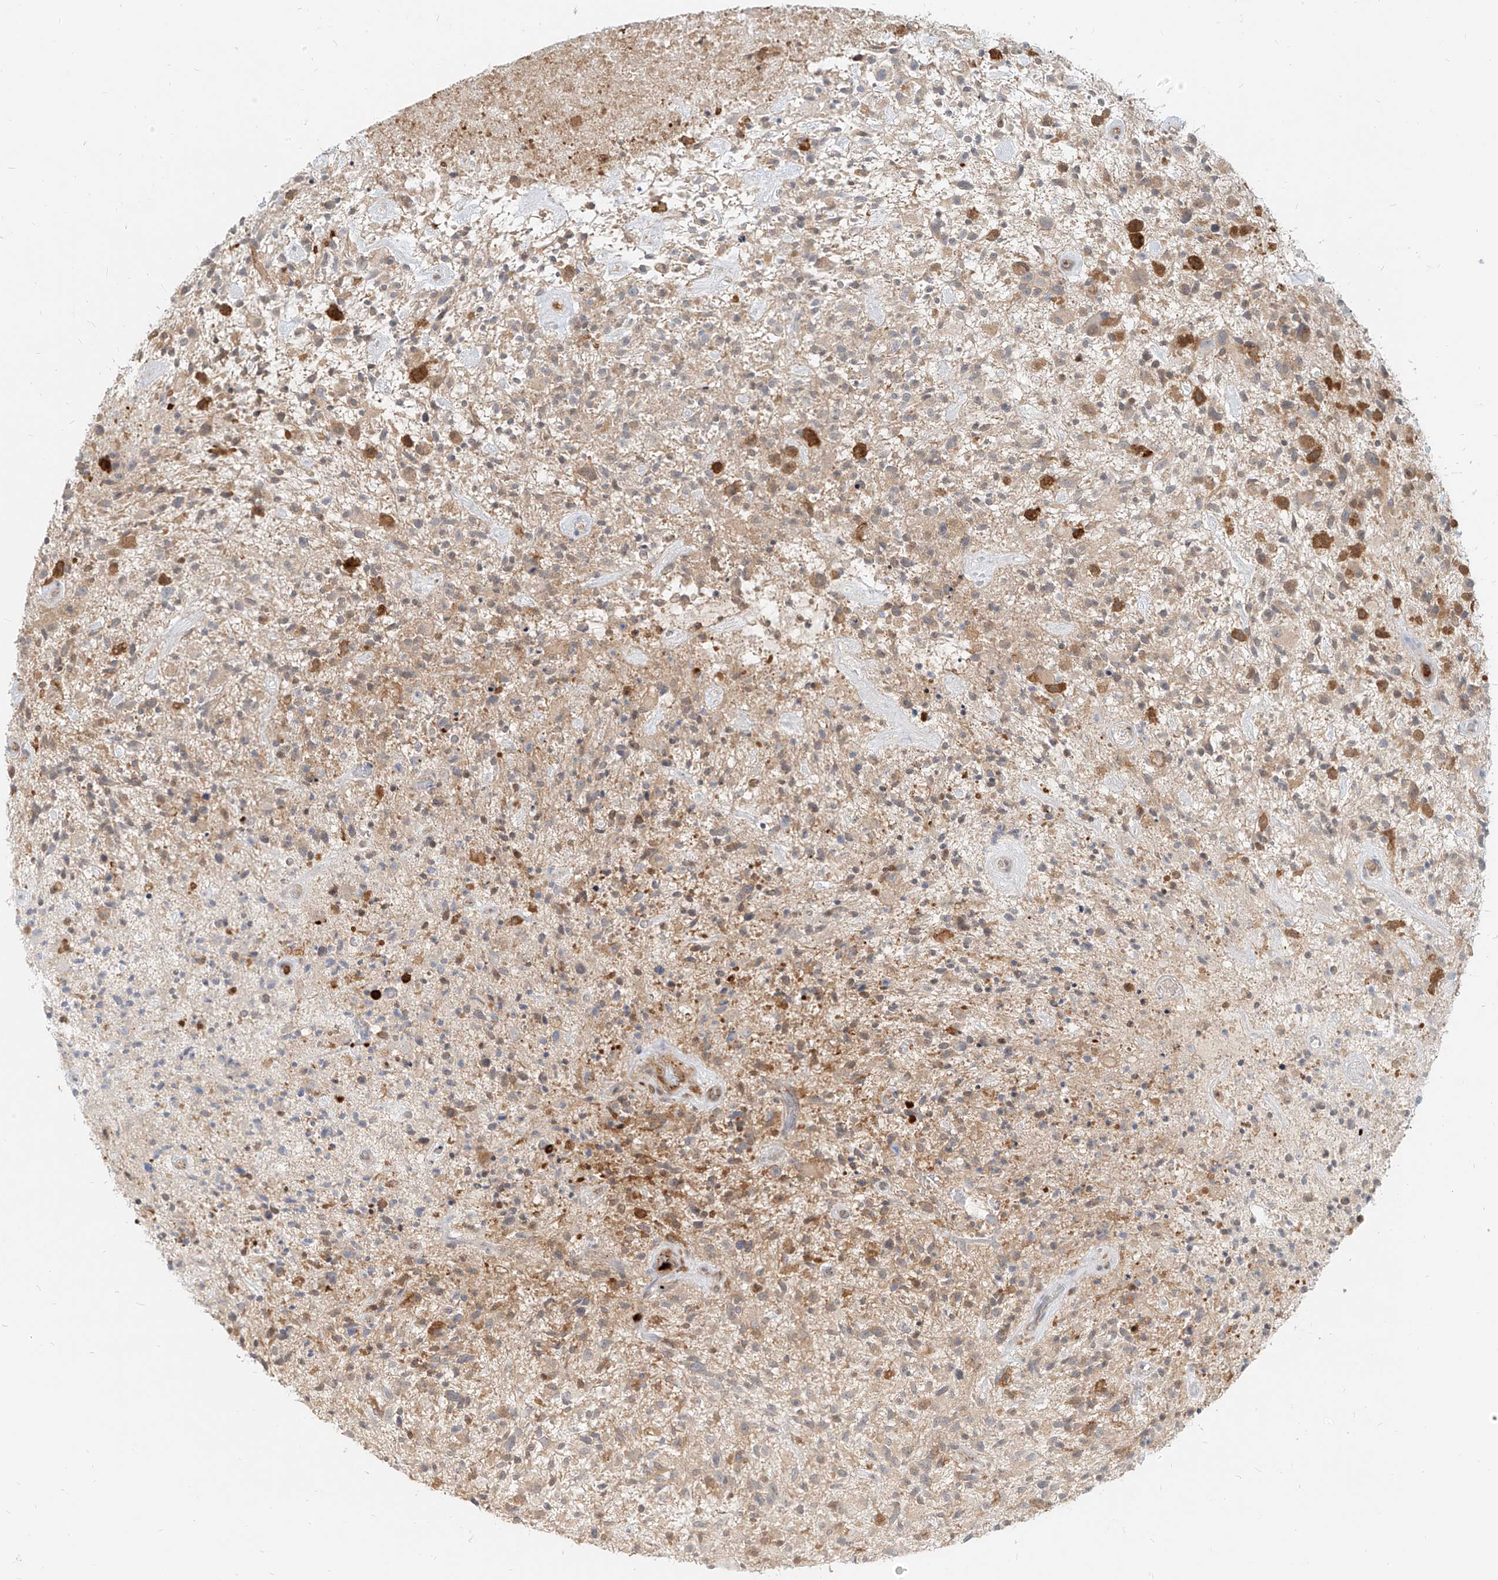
{"staining": {"intensity": "moderate", "quantity": "<25%", "location": "cytoplasmic/membranous"}, "tissue": "glioma", "cell_type": "Tumor cells", "image_type": "cancer", "snomed": [{"axis": "morphology", "description": "Glioma, malignant, High grade"}, {"axis": "topography", "description": "Brain"}], "caption": "Immunohistochemistry (DAB) staining of human malignant glioma (high-grade) shows moderate cytoplasmic/membranous protein expression in approximately <25% of tumor cells.", "gene": "PGD", "patient": {"sex": "male", "age": 47}}